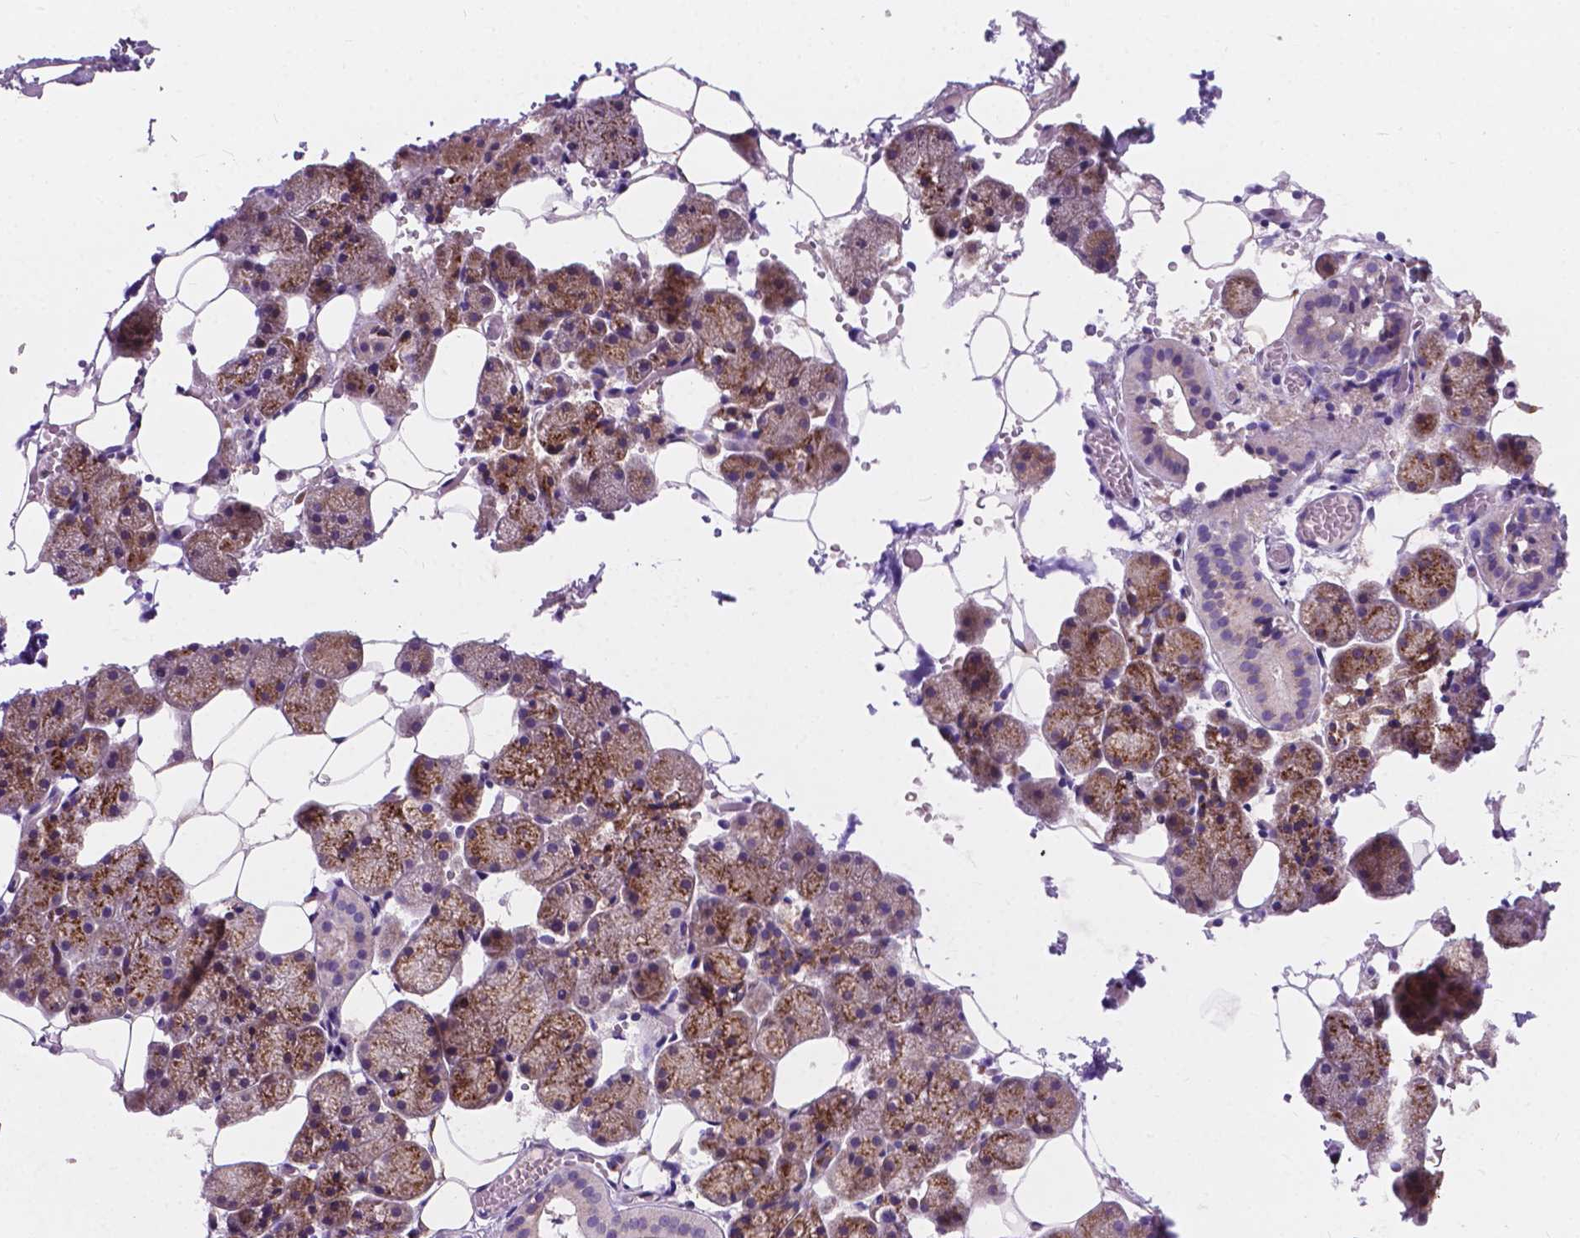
{"staining": {"intensity": "moderate", "quantity": "25%-75%", "location": "cytoplasmic/membranous"}, "tissue": "salivary gland", "cell_type": "Glandular cells", "image_type": "normal", "snomed": [{"axis": "morphology", "description": "Normal tissue, NOS"}, {"axis": "topography", "description": "Salivary gland"}], "caption": "Normal salivary gland demonstrates moderate cytoplasmic/membranous staining in about 25%-75% of glandular cells.", "gene": "IREB2", "patient": {"sex": "male", "age": 38}}